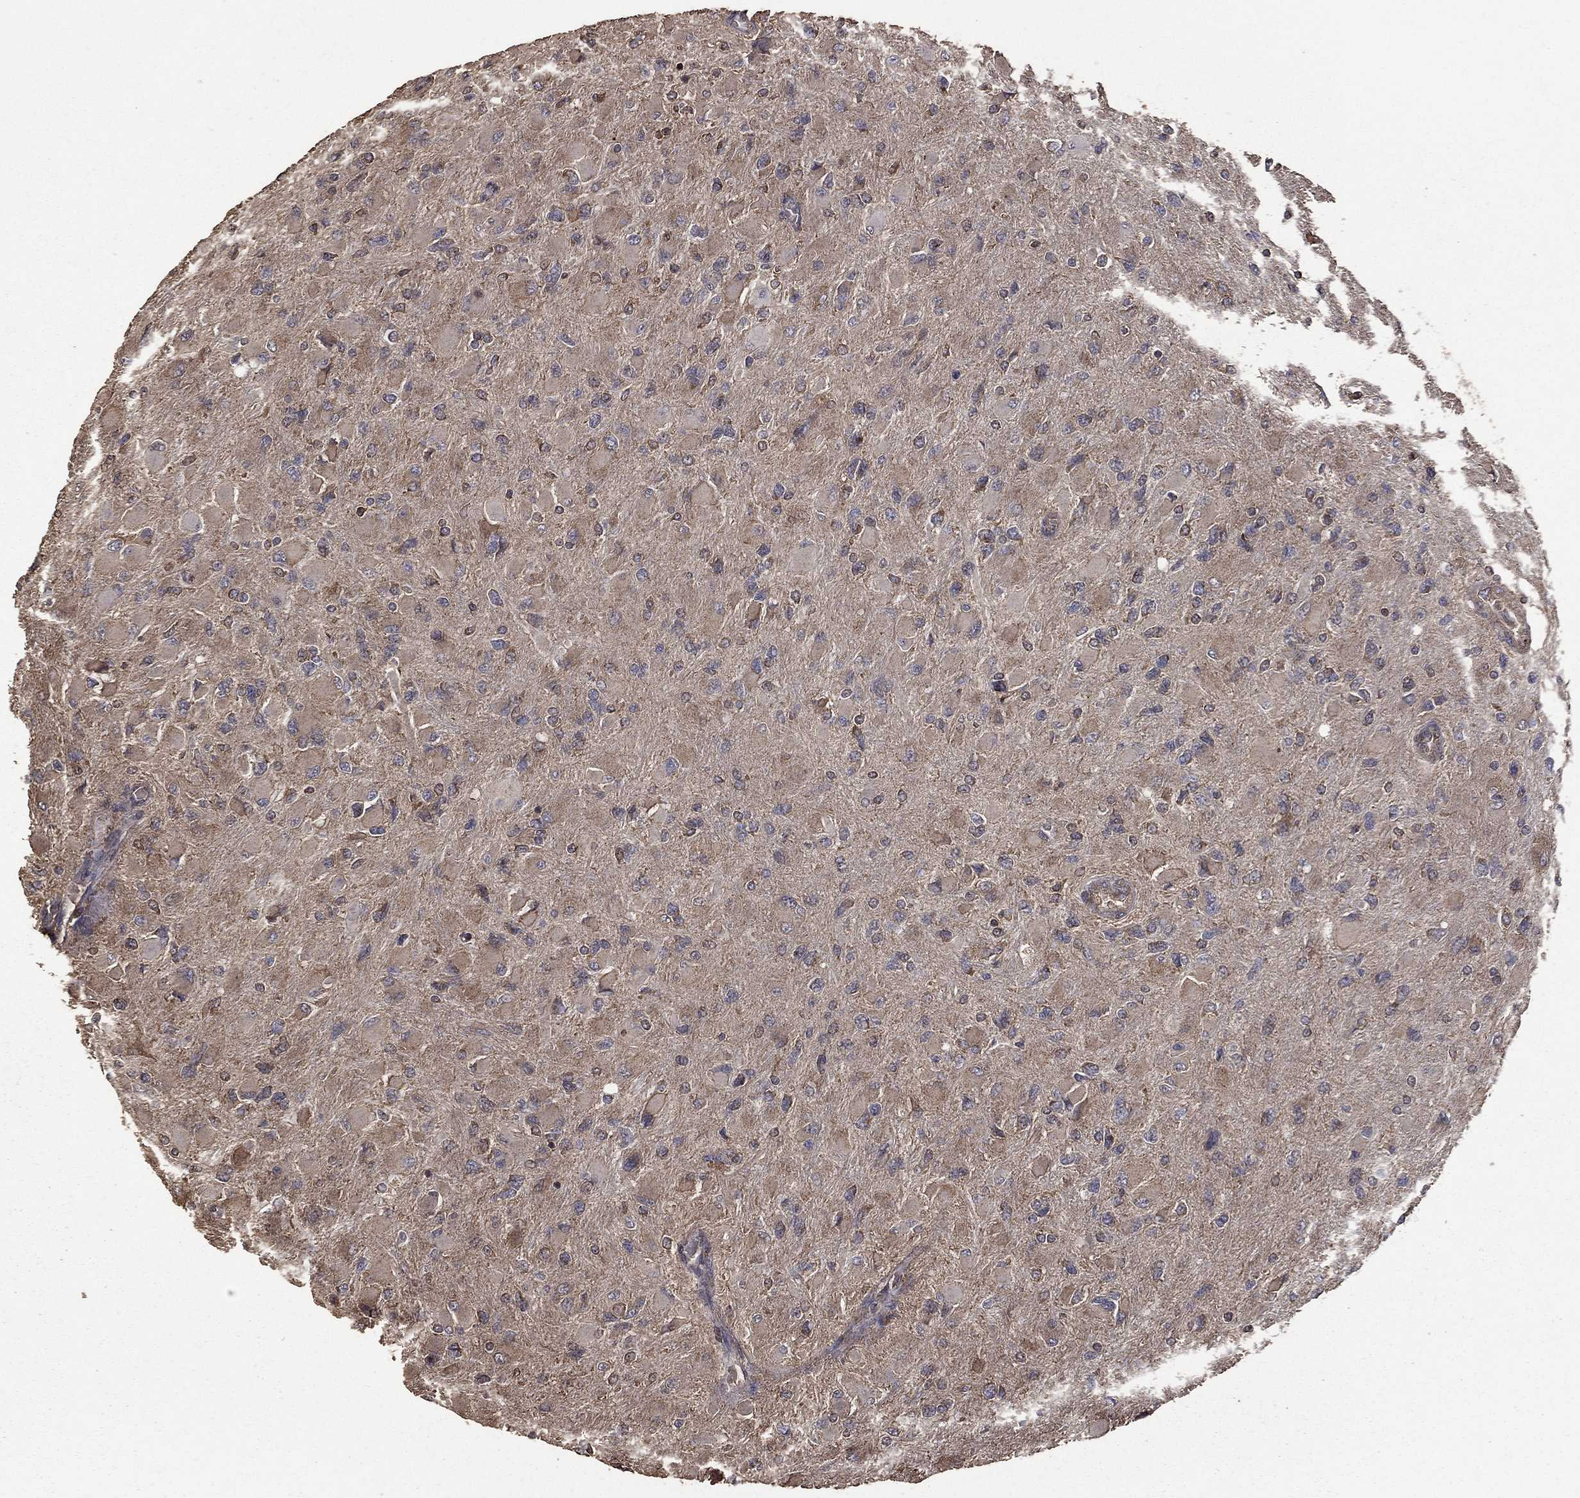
{"staining": {"intensity": "weak", "quantity": "<25%", "location": "cytoplasmic/membranous"}, "tissue": "glioma", "cell_type": "Tumor cells", "image_type": "cancer", "snomed": [{"axis": "morphology", "description": "Glioma, malignant, High grade"}, {"axis": "topography", "description": "Cerebral cortex"}], "caption": "Immunohistochemistry photomicrograph of neoplastic tissue: human glioma stained with DAB (3,3'-diaminobenzidine) shows no significant protein positivity in tumor cells.", "gene": "METTL27", "patient": {"sex": "female", "age": 36}}